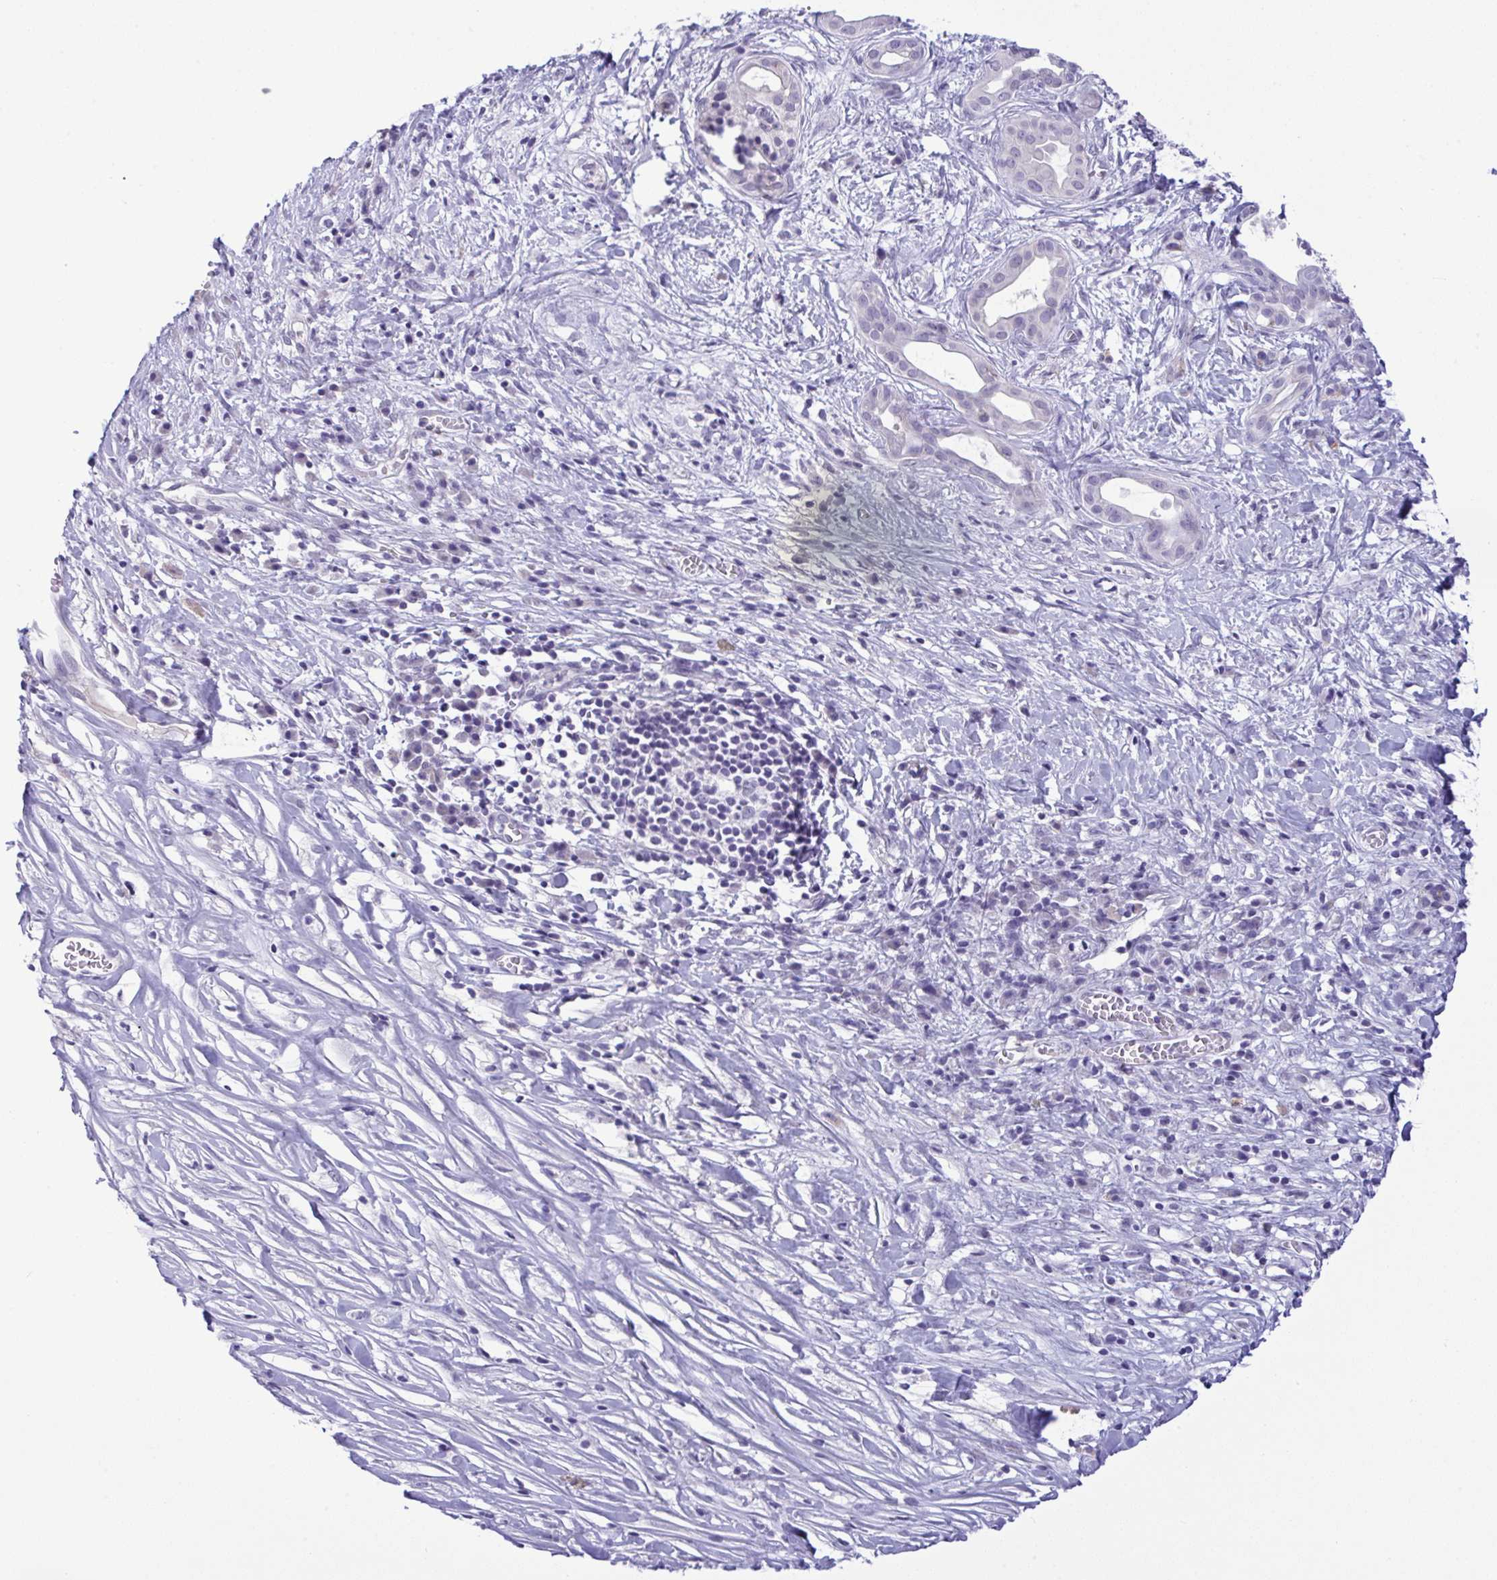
{"staining": {"intensity": "negative", "quantity": "none", "location": "none"}, "tissue": "pancreatic cancer", "cell_type": "Tumor cells", "image_type": "cancer", "snomed": [{"axis": "morphology", "description": "Adenocarcinoma, NOS"}, {"axis": "topography", "description": "Pancreas"}], "caption": "A histopathology image of adenocarcinoma (pancreatic) stained for a protein reveals no brown staining in tumor cells.", "gene": "YBX2", "patient": {"sex": "male", "age": 61}}